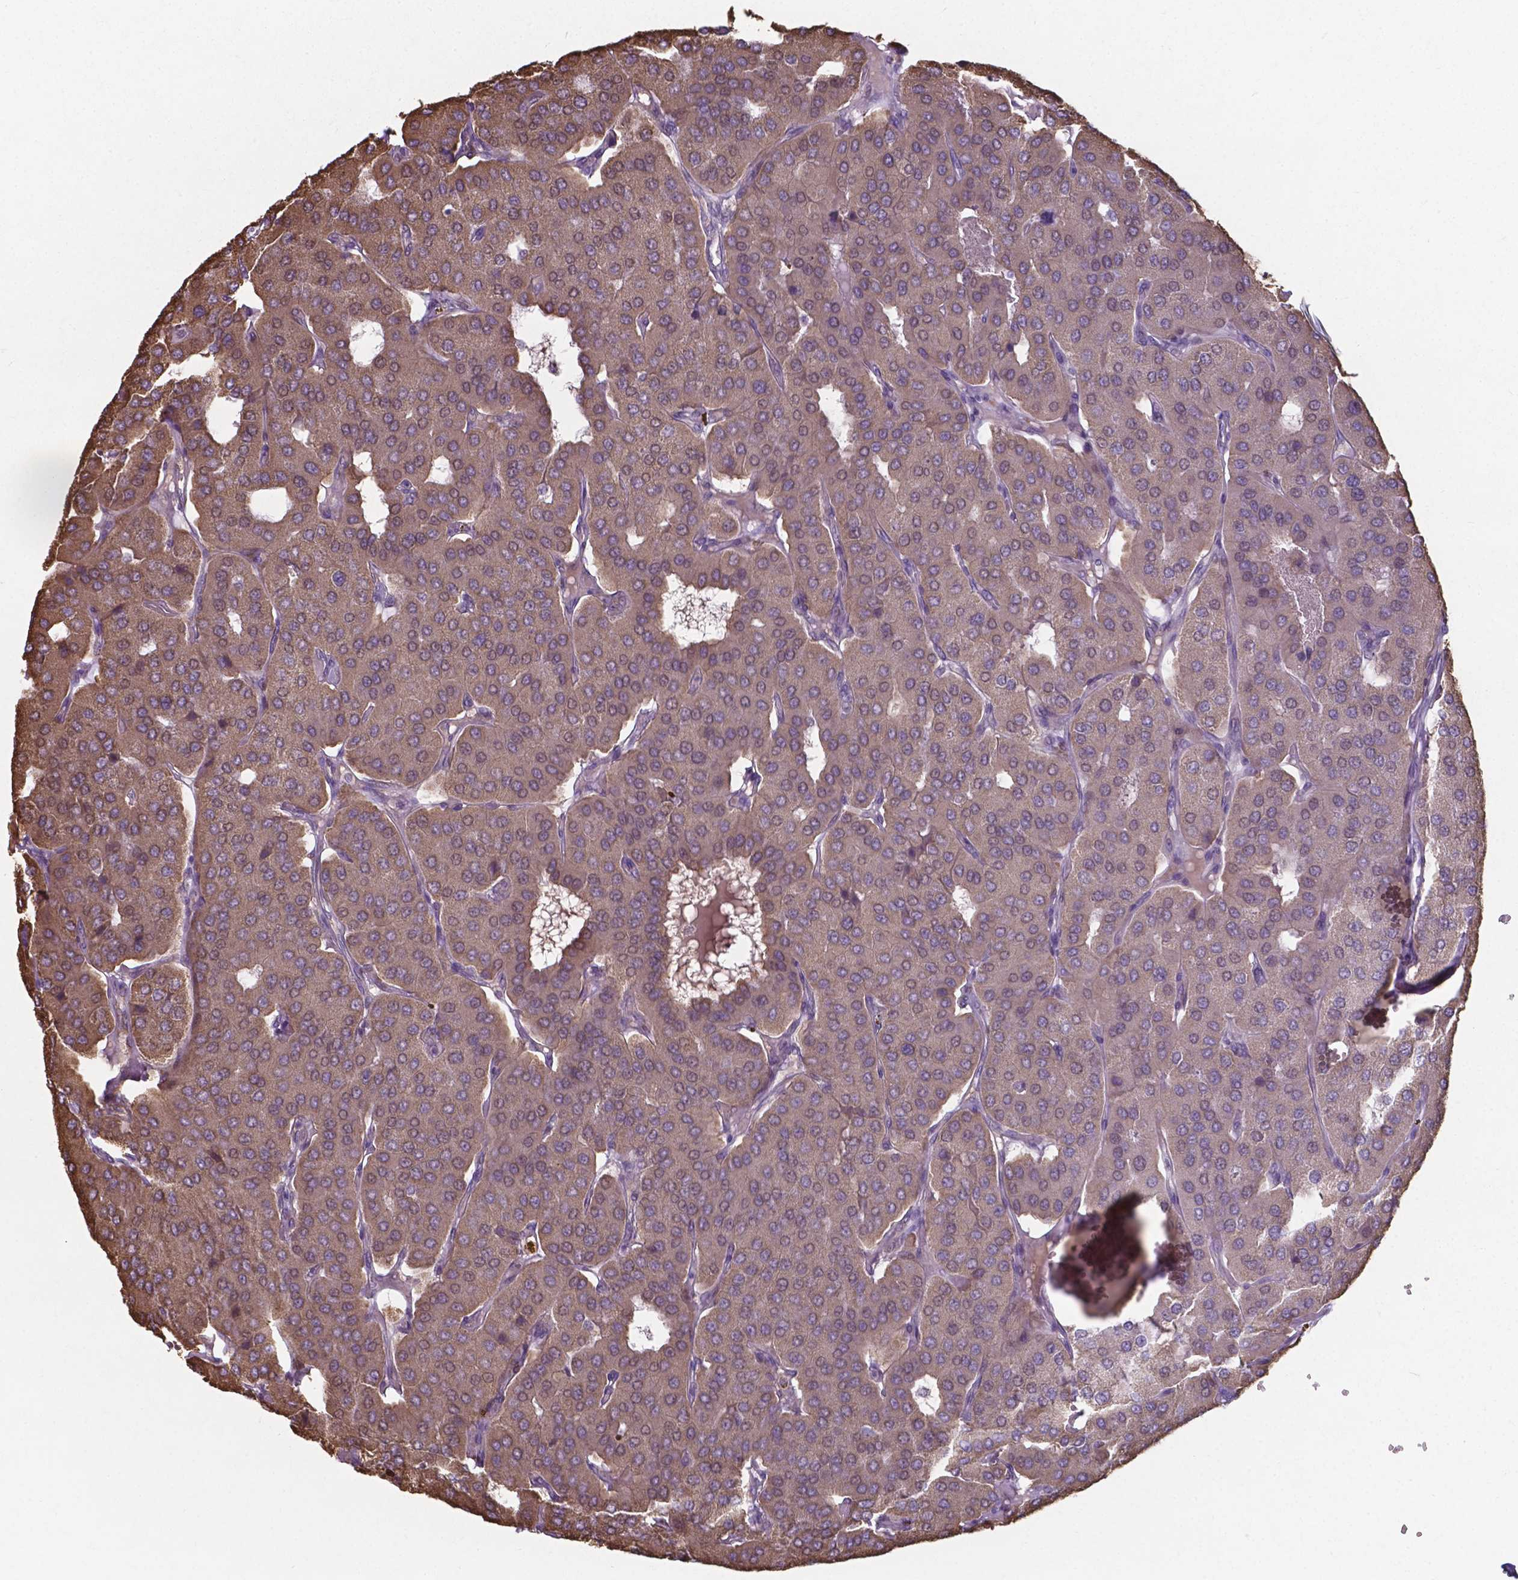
{"staining": {"intensity": "weak", "quantity": "25%-75%", "location": "cytoplasmic/membranous"}, "tissue": "parathyroid gland", "cell_type": "Glandular cells", "image_type": "normal", "snomed": [{"axis": "morphology", "description": "Normal tissue, NOS"}, {"axis": "morphology", "description": "Adenoma, NOS"}, {"axis": "topography", "description": "Parathyroid gland"}], "caption": "Parathyroid gland stained with DAB (3,3'-diaminobenzidine) IHC shows low levels of weak cytoplasmic/membranous staining in approximately 25%-75% of glandular cells. (DAB IHC with brightfield microscopy, high magnification).", "gene": "FAM114A1", "patient": {"sex": "female", "age": 86}}